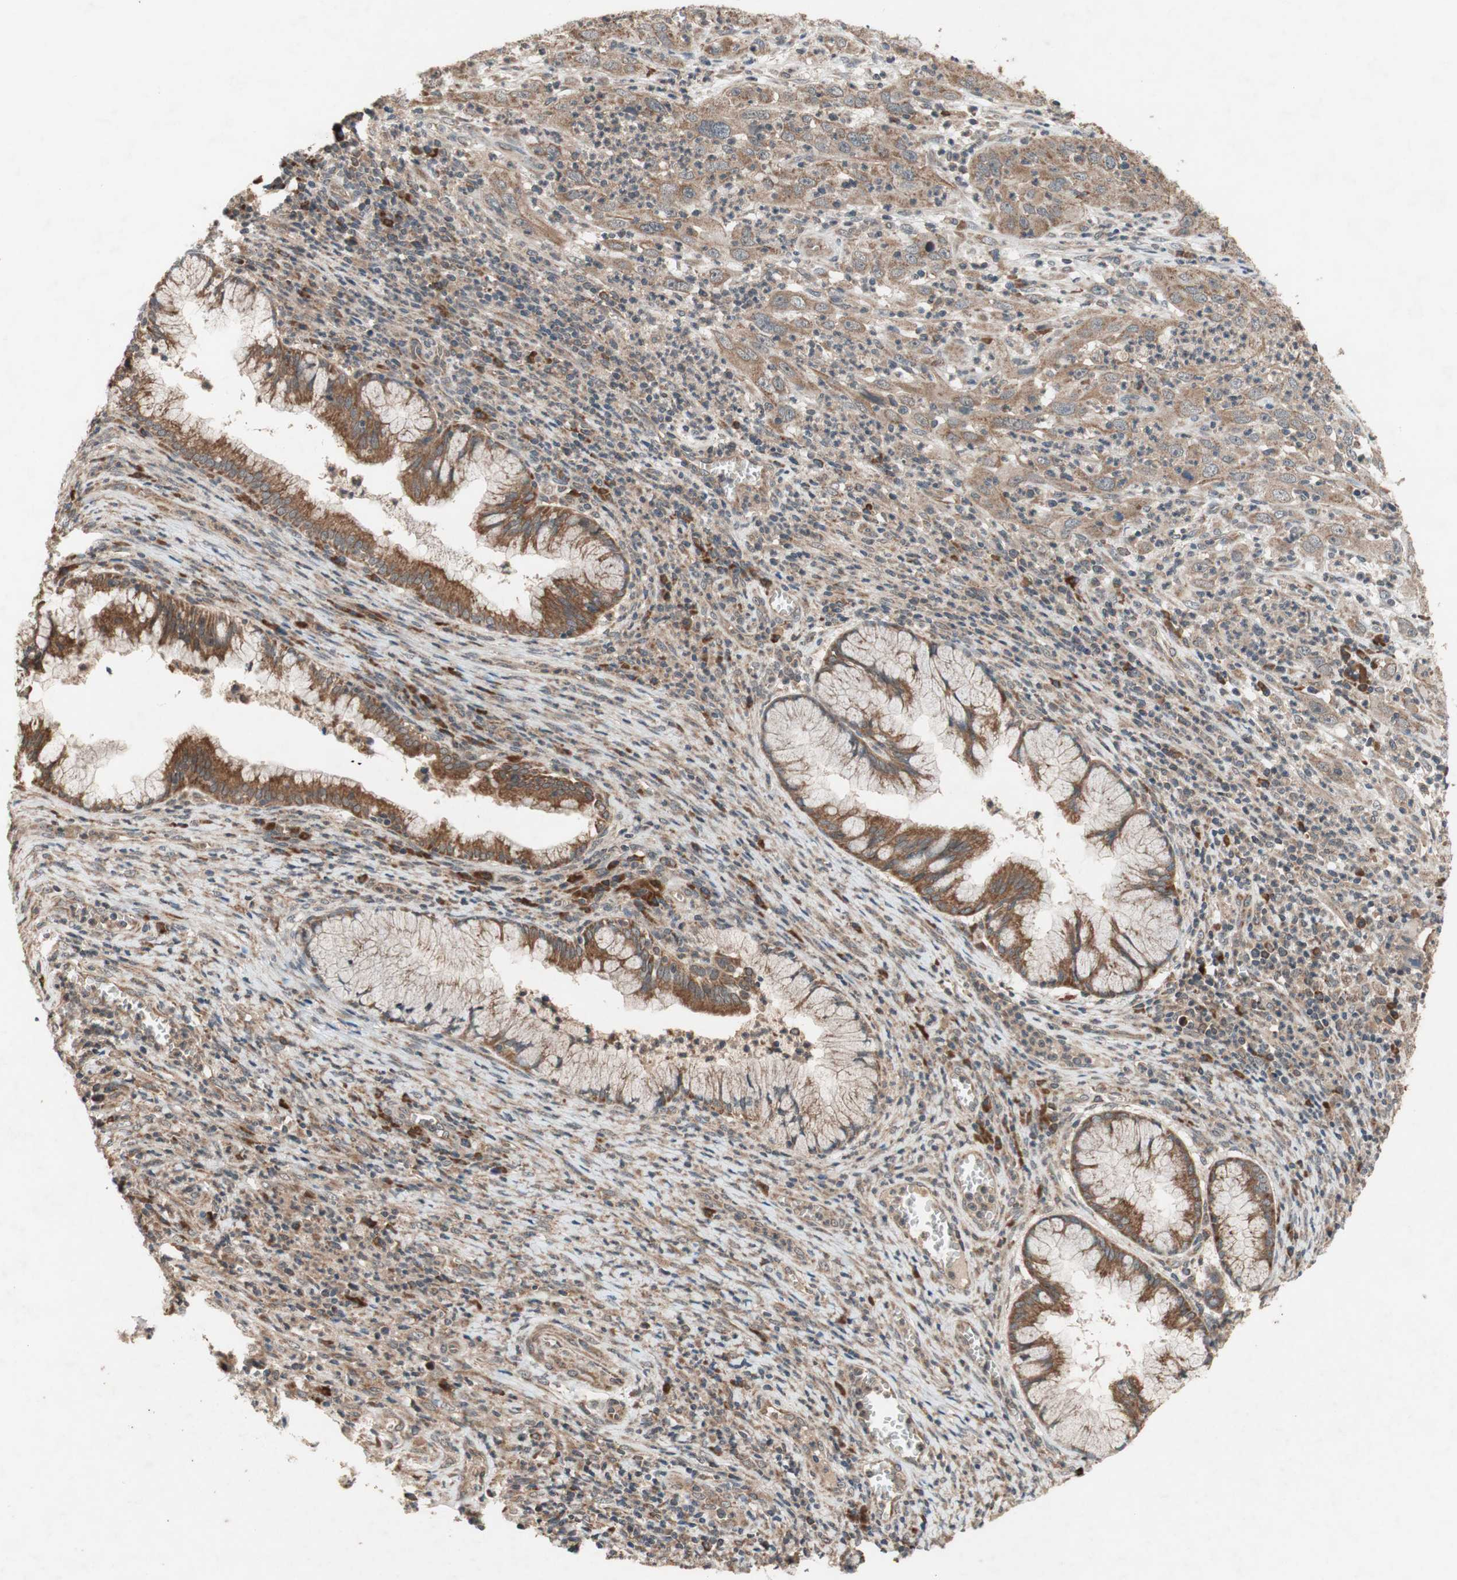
{"staining": {"intensity": "moderate", "quantity": ">75%", "location": "cytoplasmic/membranous"}, "tissue": "cervical cancer", "cell_type": "Tumor cells", "image_type": "cancer", "snomed": [{"axis": "morphology", "description": "Squamous cell carcinoma, NOS"}, {"axis": "topography", "description": "Cervix"}], "caption": "A medium amount of moderate cytoplasmic/membranous expression is appreciated in approximately >75% of tumor cells in cervical cancer tissue.", "gene": "DDOST", "patient": {"sex": "female", "age": 32}}